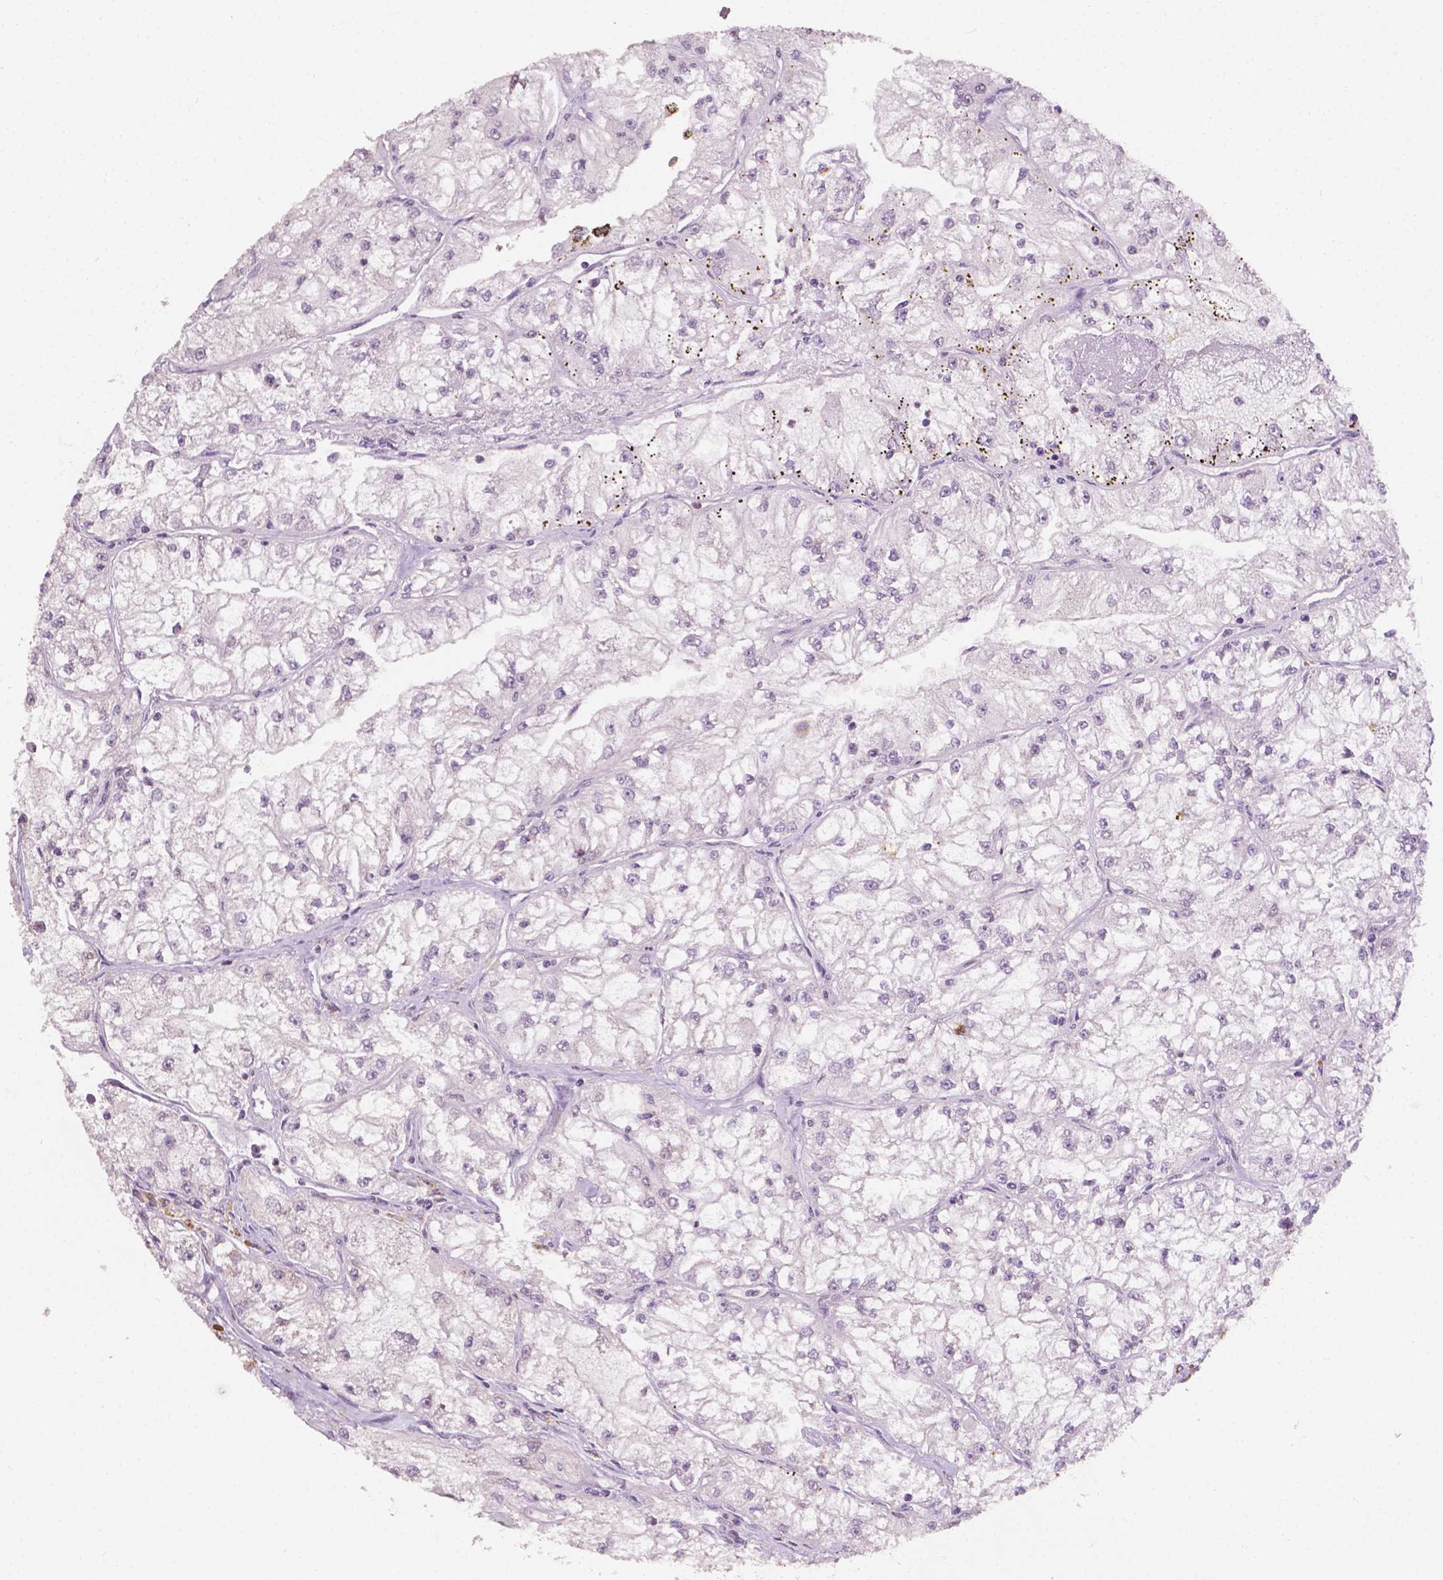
{"staining": {"intensity": "negative", "quantity": "none", "location": "none"}, "tissue": "renal cancer", "cell_type": "Tumor cells", "image_type": "cancer", "snomed": [{"axis": "morphology", "description": "Adenocarcinoma, NOS"}, {"axis": "topography", "description": "Kidney"}], "caption": "Immunohistochemistry photomicrograph of neoplastic tissue: renal adenocarcinoma stained with DAB demonstrates no significant protein positivity in tumor cells.", "gene": "EBAG9", "patient": {"sex": "female", "age": 72}}